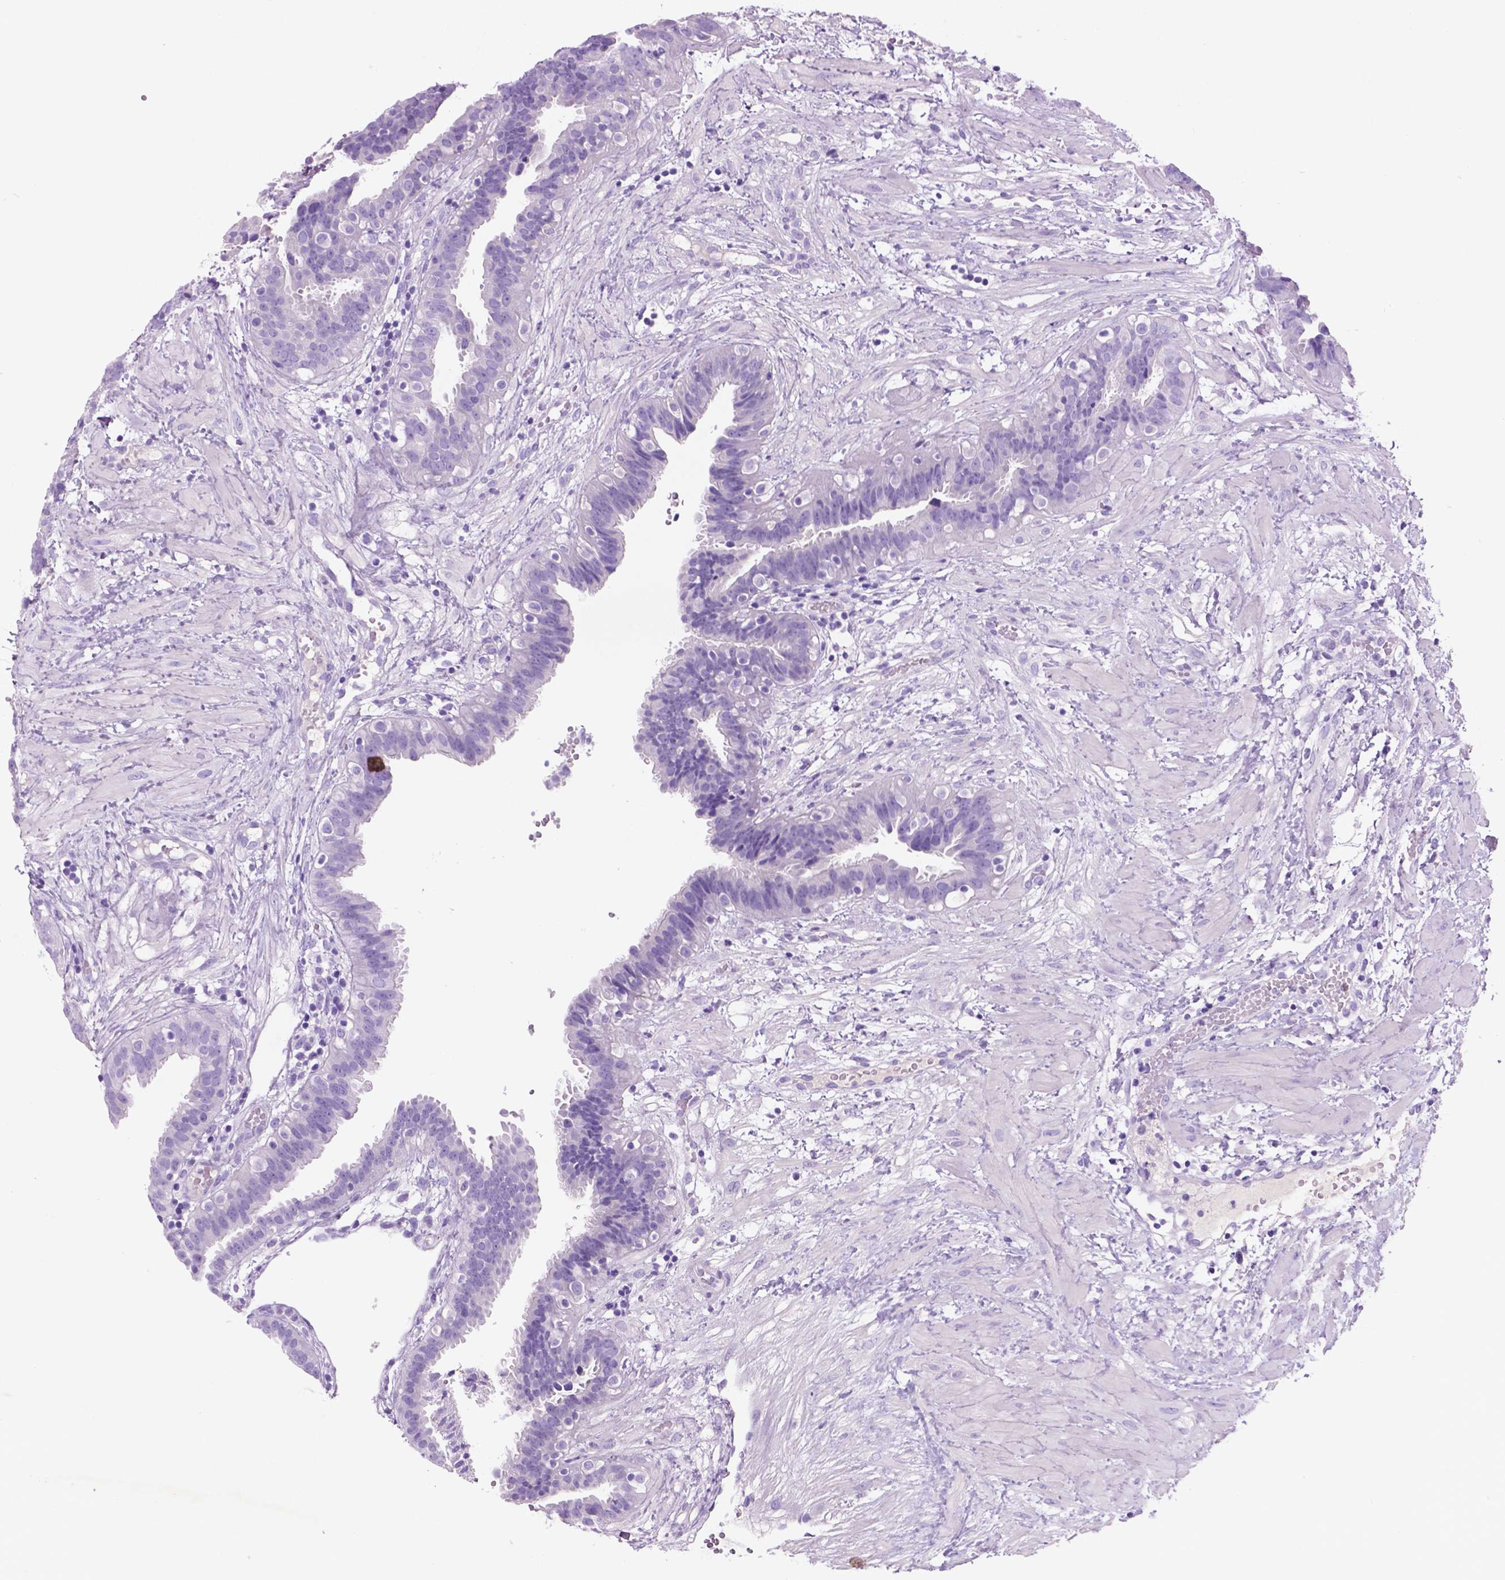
{"staining": {"intensity": "negative", "quantity": "none", "location": "none"}, "tissue": "fallopian tube", "cell_type": "Glandular cells", "image_type": "normal", "snomed": [{"axis": "morphology", "description": "Normal tissue, NOS"}, {"axis": "topography", "description": "Fallopian tube"}], "caption": "There is no significant positivity in glandular cells of fallopian tube. Brightfield microscopy of IHC stained with DAB (3,3'-diaminobenzidine) (brown) and hematoxylin (blue), captured at high magnification.", "gene": "POU4F1", "patient": {"sex": "female", "age": 37}}